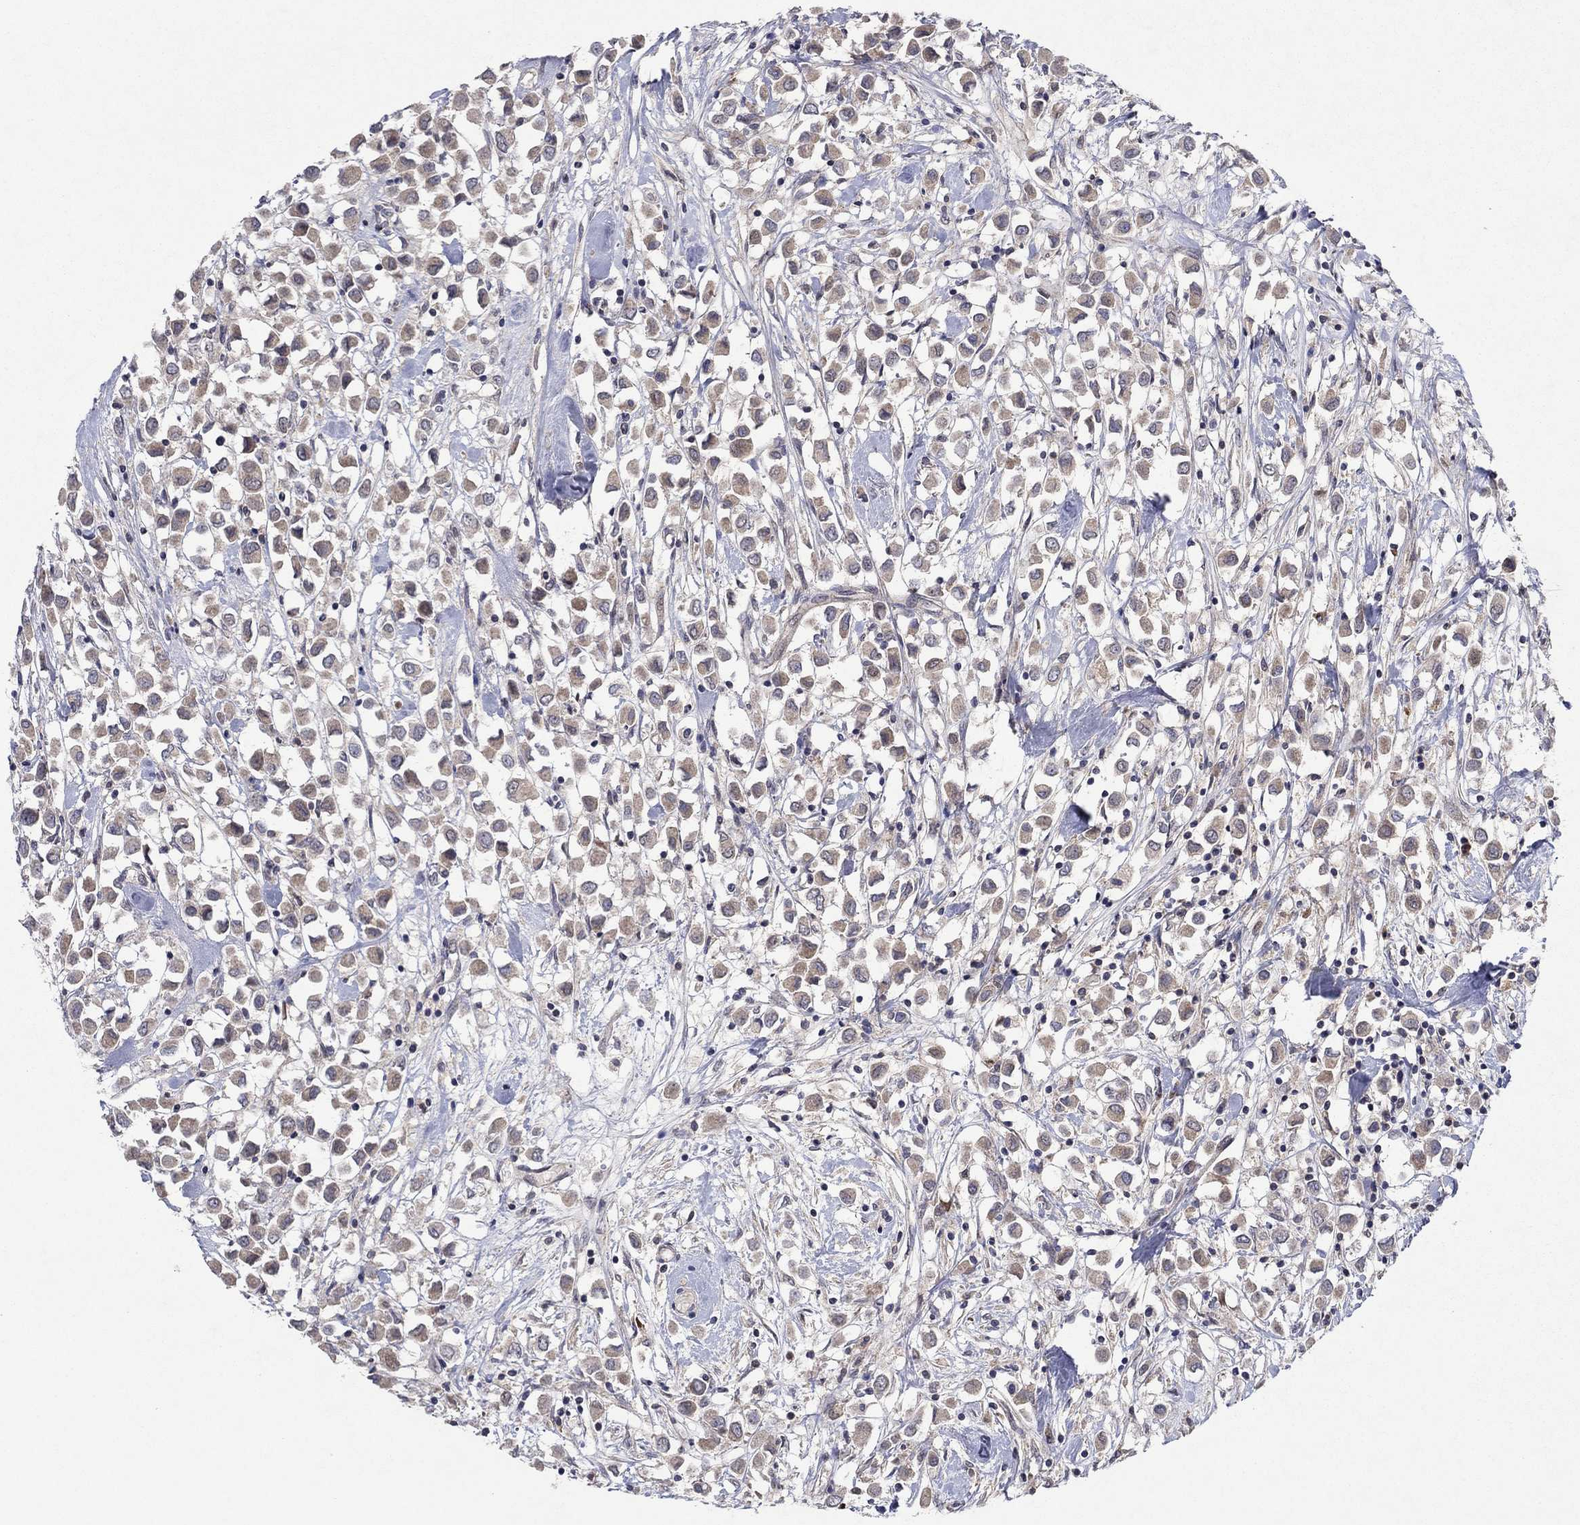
{"staining": {"intensity": "weak", "quantity": ">75%", "location": "cytoplasmic/membranous"}, "tissue": "breast cancer", "cell_type": "Tumor cells", "image_type": "cancer", "snomed": [{"axis": "morphology", "description": "Duct carcinoma"}, {"axis": "topography", "description": "Breast"}], "caption": "IHC histopathology image of human breast cancer stained for a protein (brown), which shows low levels of weak cytoplasmic/membranous positivity in about >75% of tumor cells.", "gene": "IL4", "patient": {"sex": "female", "age": 61}}